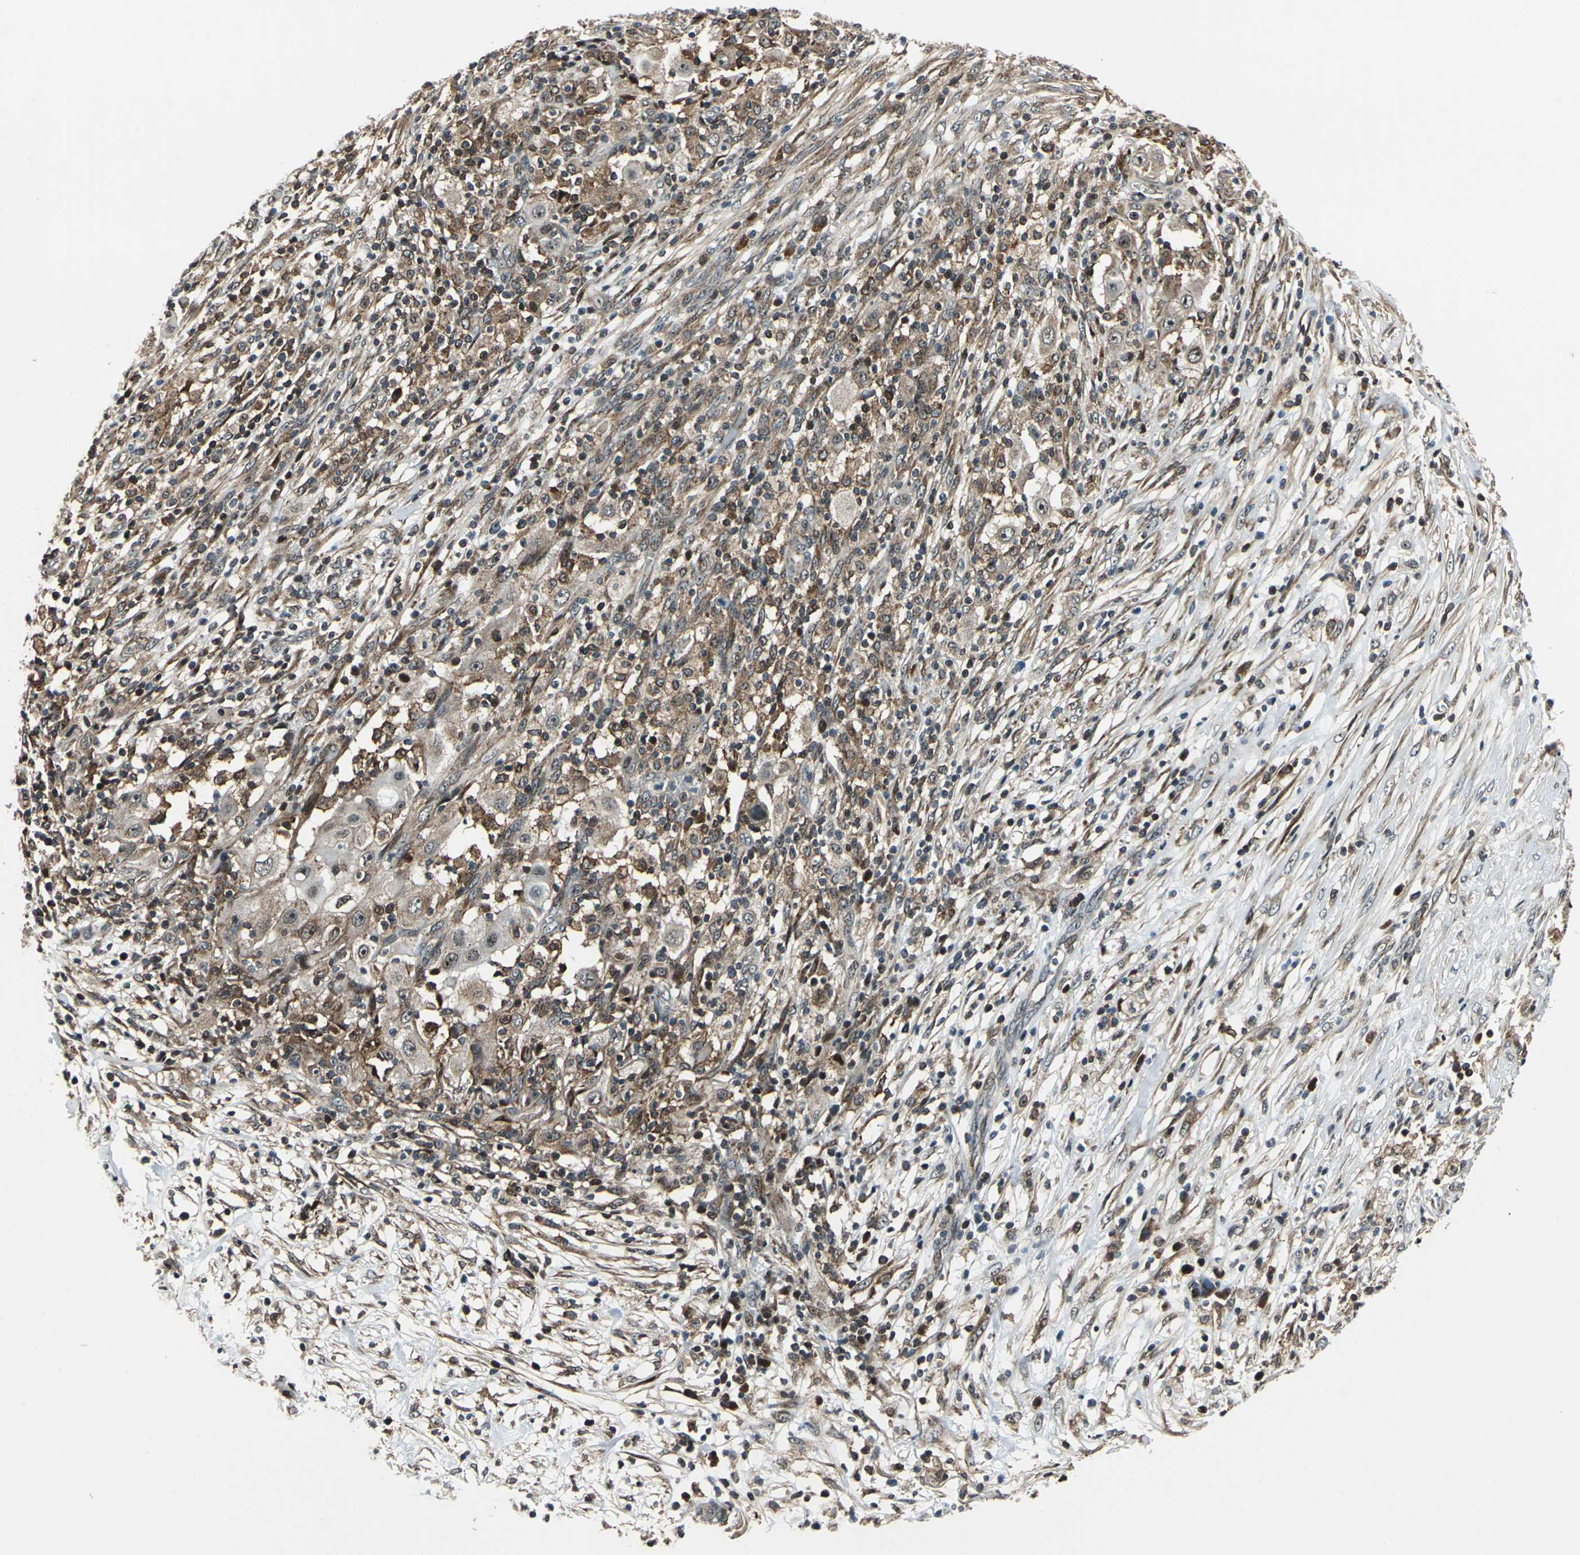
{"staining": {"intensity": "moderate", "quantity": ">75%", "location": "cytoplasmic/membranous,nuclear"}, "tissue": "ovarian cancer", "cell_type": "Tumor cells", "image_type": "cancer", "snomed": [{"axis": "morphology", "description": "Carcinoma, endometroid"}, {"axis": "topography", "description": "Ovary"}], "caption": "Protein staining of endometroid carcinoma (ovarian) tissue demonstrates moderate cytoplasmic/membranous and nuclear positivity in approximately >75% of tumor cells. (brown staining indicates protein expression, while blue staining denotes nuclei).", "gene": "AATF", "patient": {"sex": "female", "age": 42}}